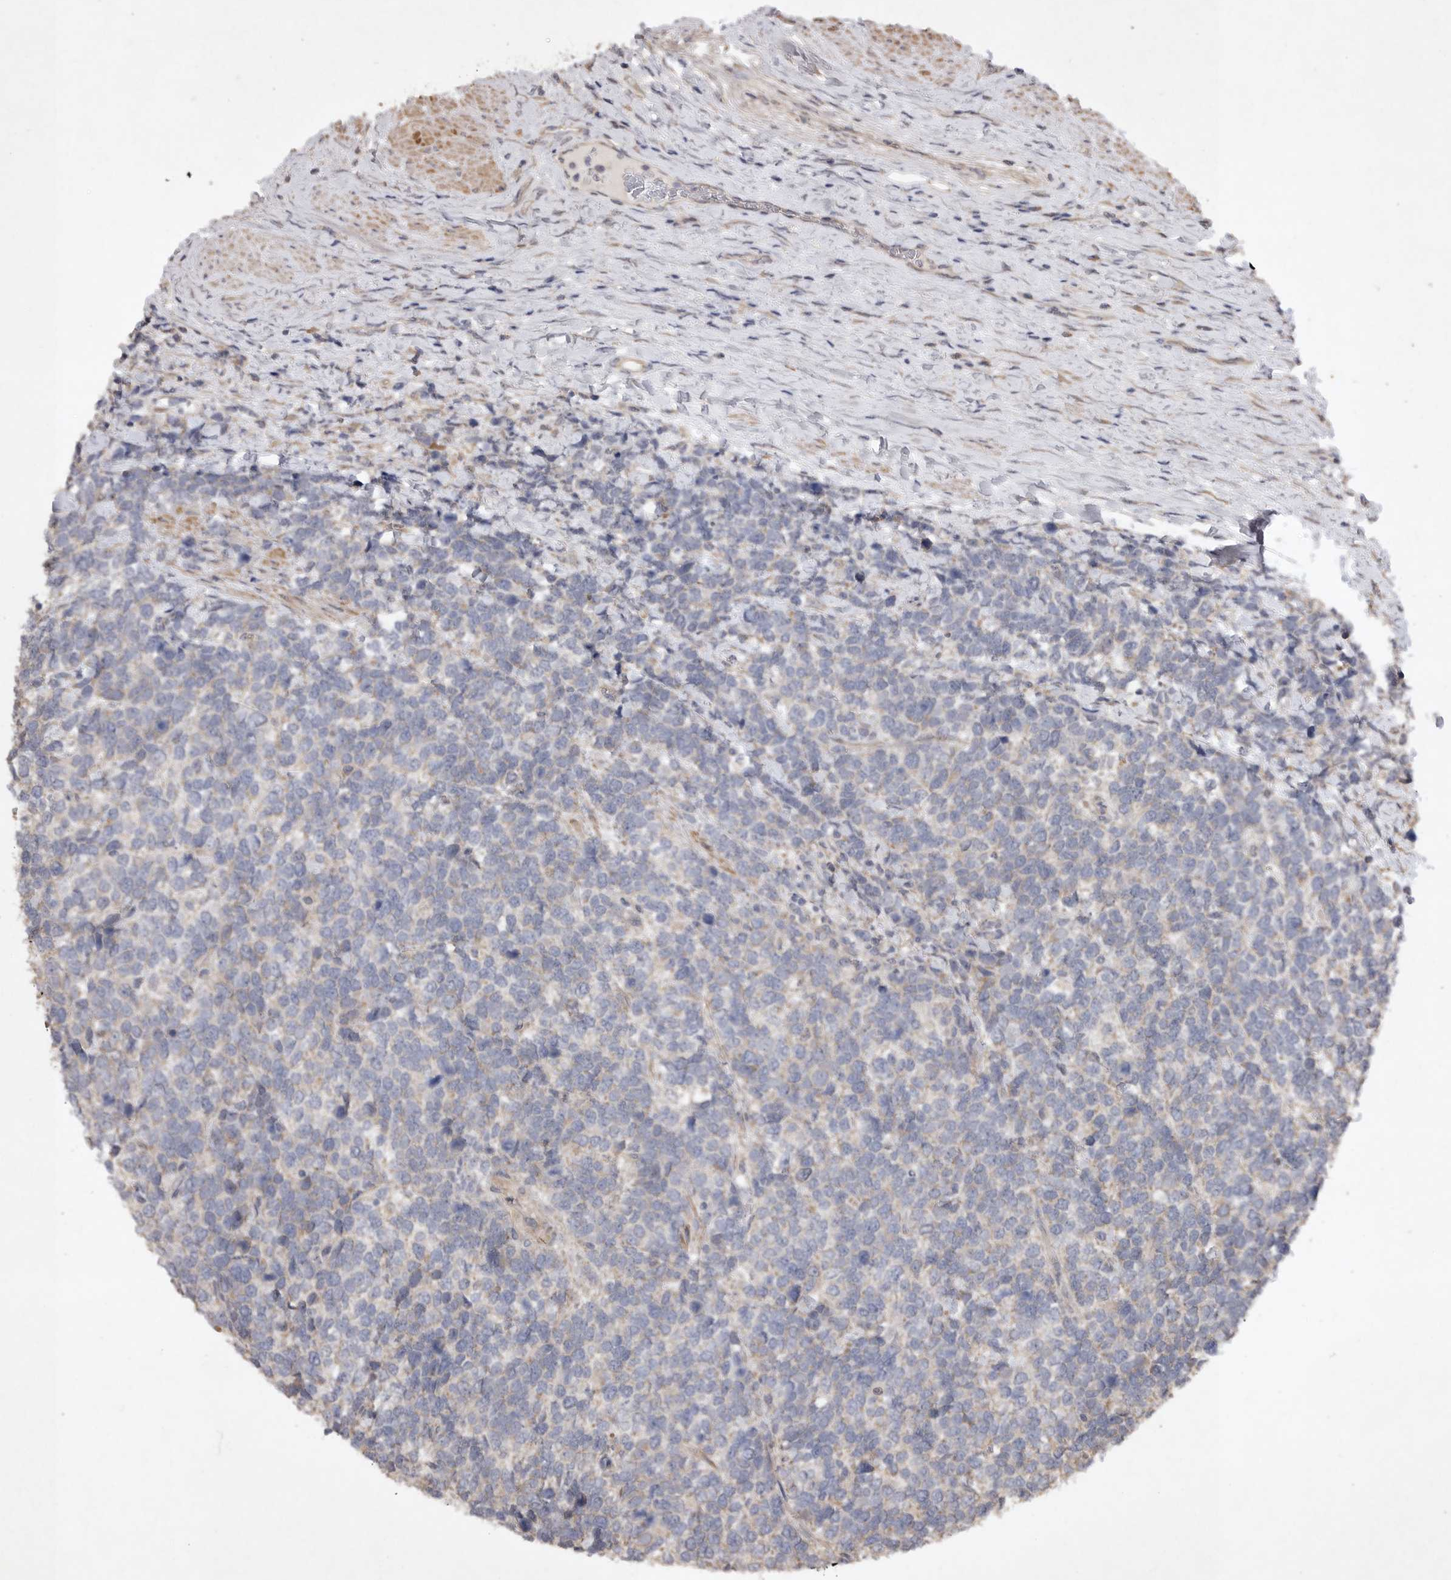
{"staining": {"intensity": "weak", "quantity": "<25%", "location": "cytoplasmic/membranous"}, "tissue": "urothelial cancer", "cell_type": "Tumor cells", "image_type": "cancer", "snomed": [{"axis": "morphology", "description": "Urothelial carcinoma, High grade"}, {"axis": "topography", "description": "Urinary bladder"}], "caption": "An immunohistochemistry (IHC) image of urothelial carcinoma (high-grade) is shown. There is no staining in tumor cells of urothelial carcinoma (high-grade).", "gene": "EDEM3", "patient": {"sex": "female", "age": 82}}